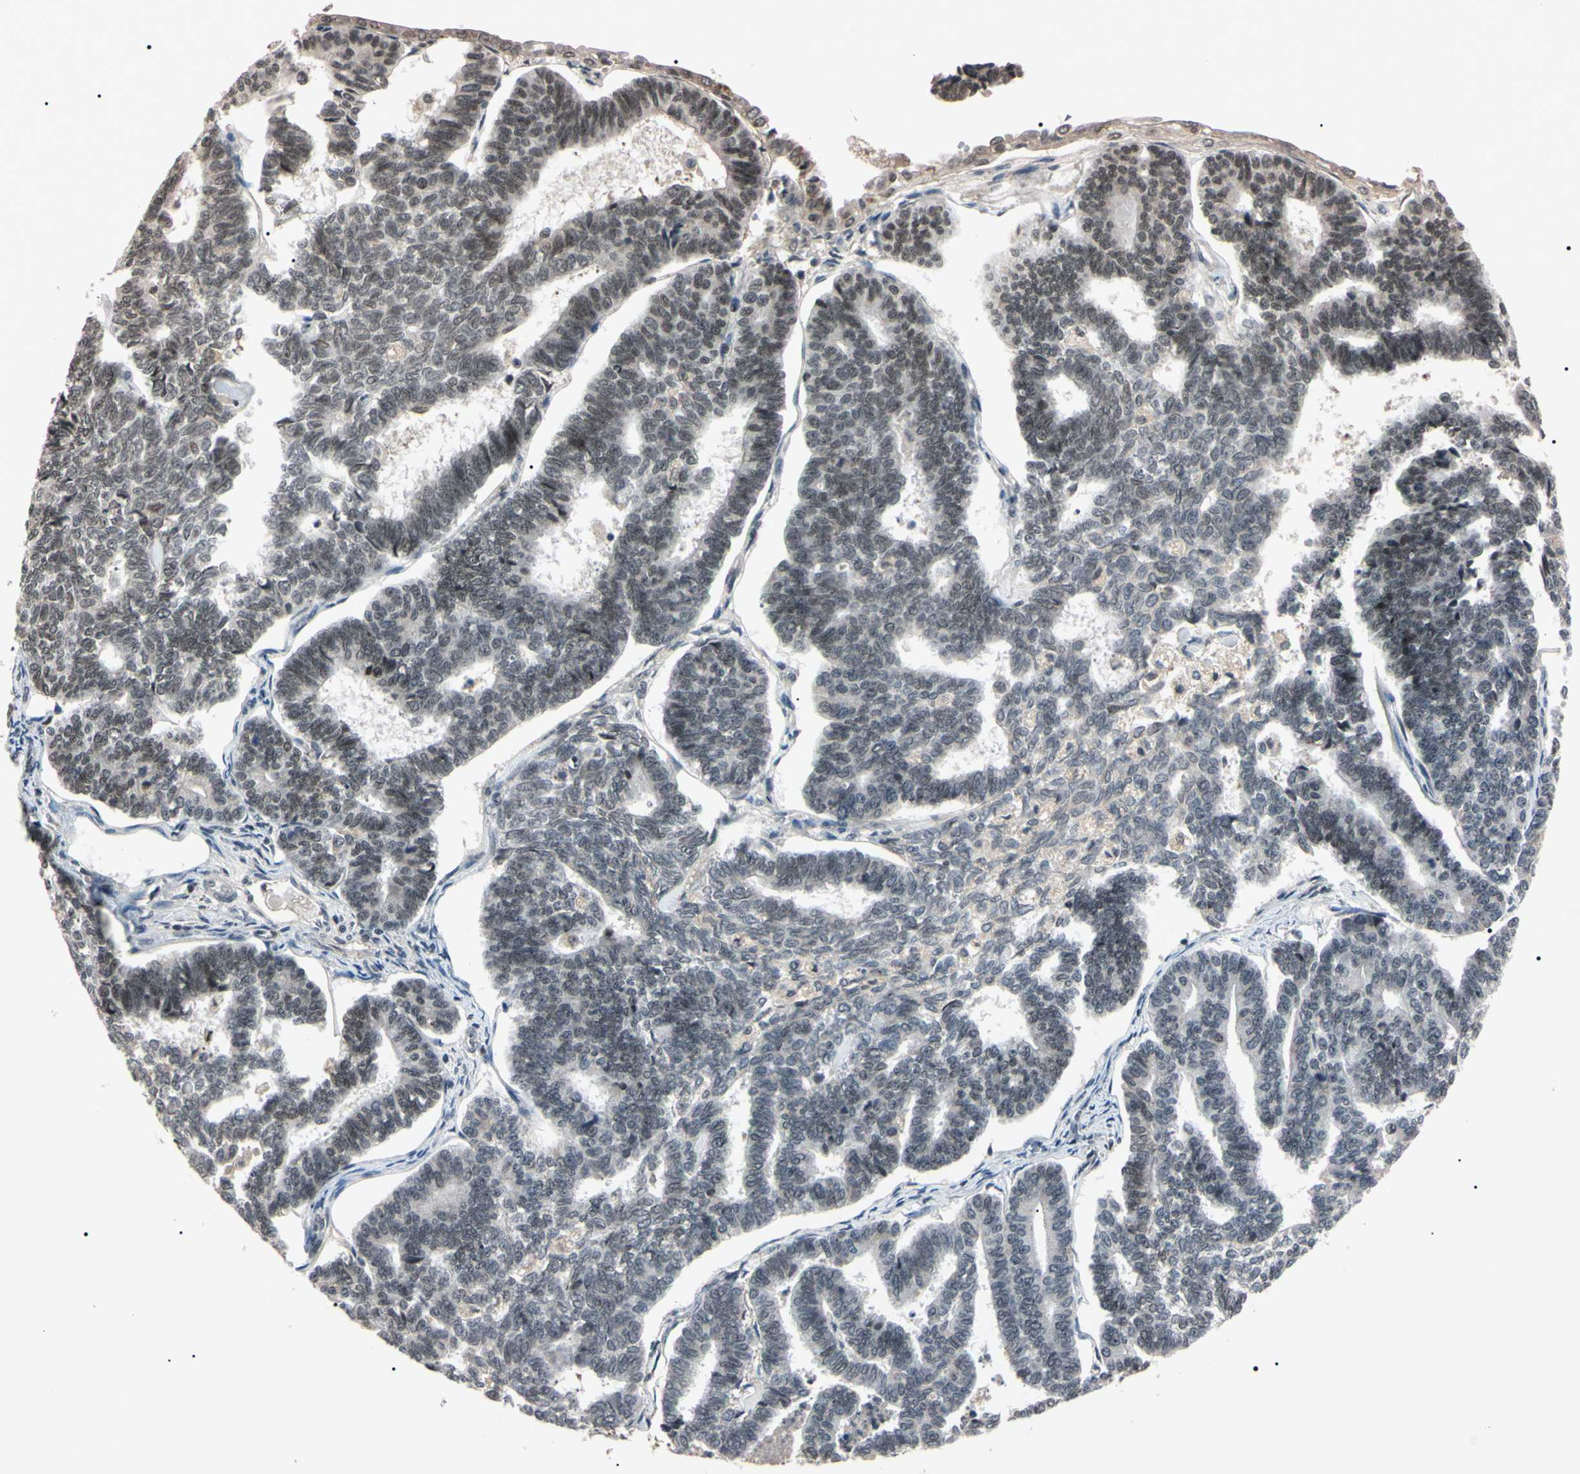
{"staining": {"intensity": "weak", "quantity": "<25%", "location": "nuclear"}, "tissue": "endometrial cancer", "cell_type": "Tumor cells", "image_type": "cancer", "snomed": [{"axis": "morphology", "description": "Adenocarcinoma, NOS"}, {"axis": "topography", "description": "Endometrium"}], "caption": "Immunohistochemical staining of adenocarcinoma (endometrial) demonstrates no significant positivity in tumor cells. (Stains: DAB immunohistochemistry with hematoxylin counter stain, Microscopy: brightfield microscopy at high magnification).", "gene": "YY1", "patient": {"sex": "female", "age": 70}}